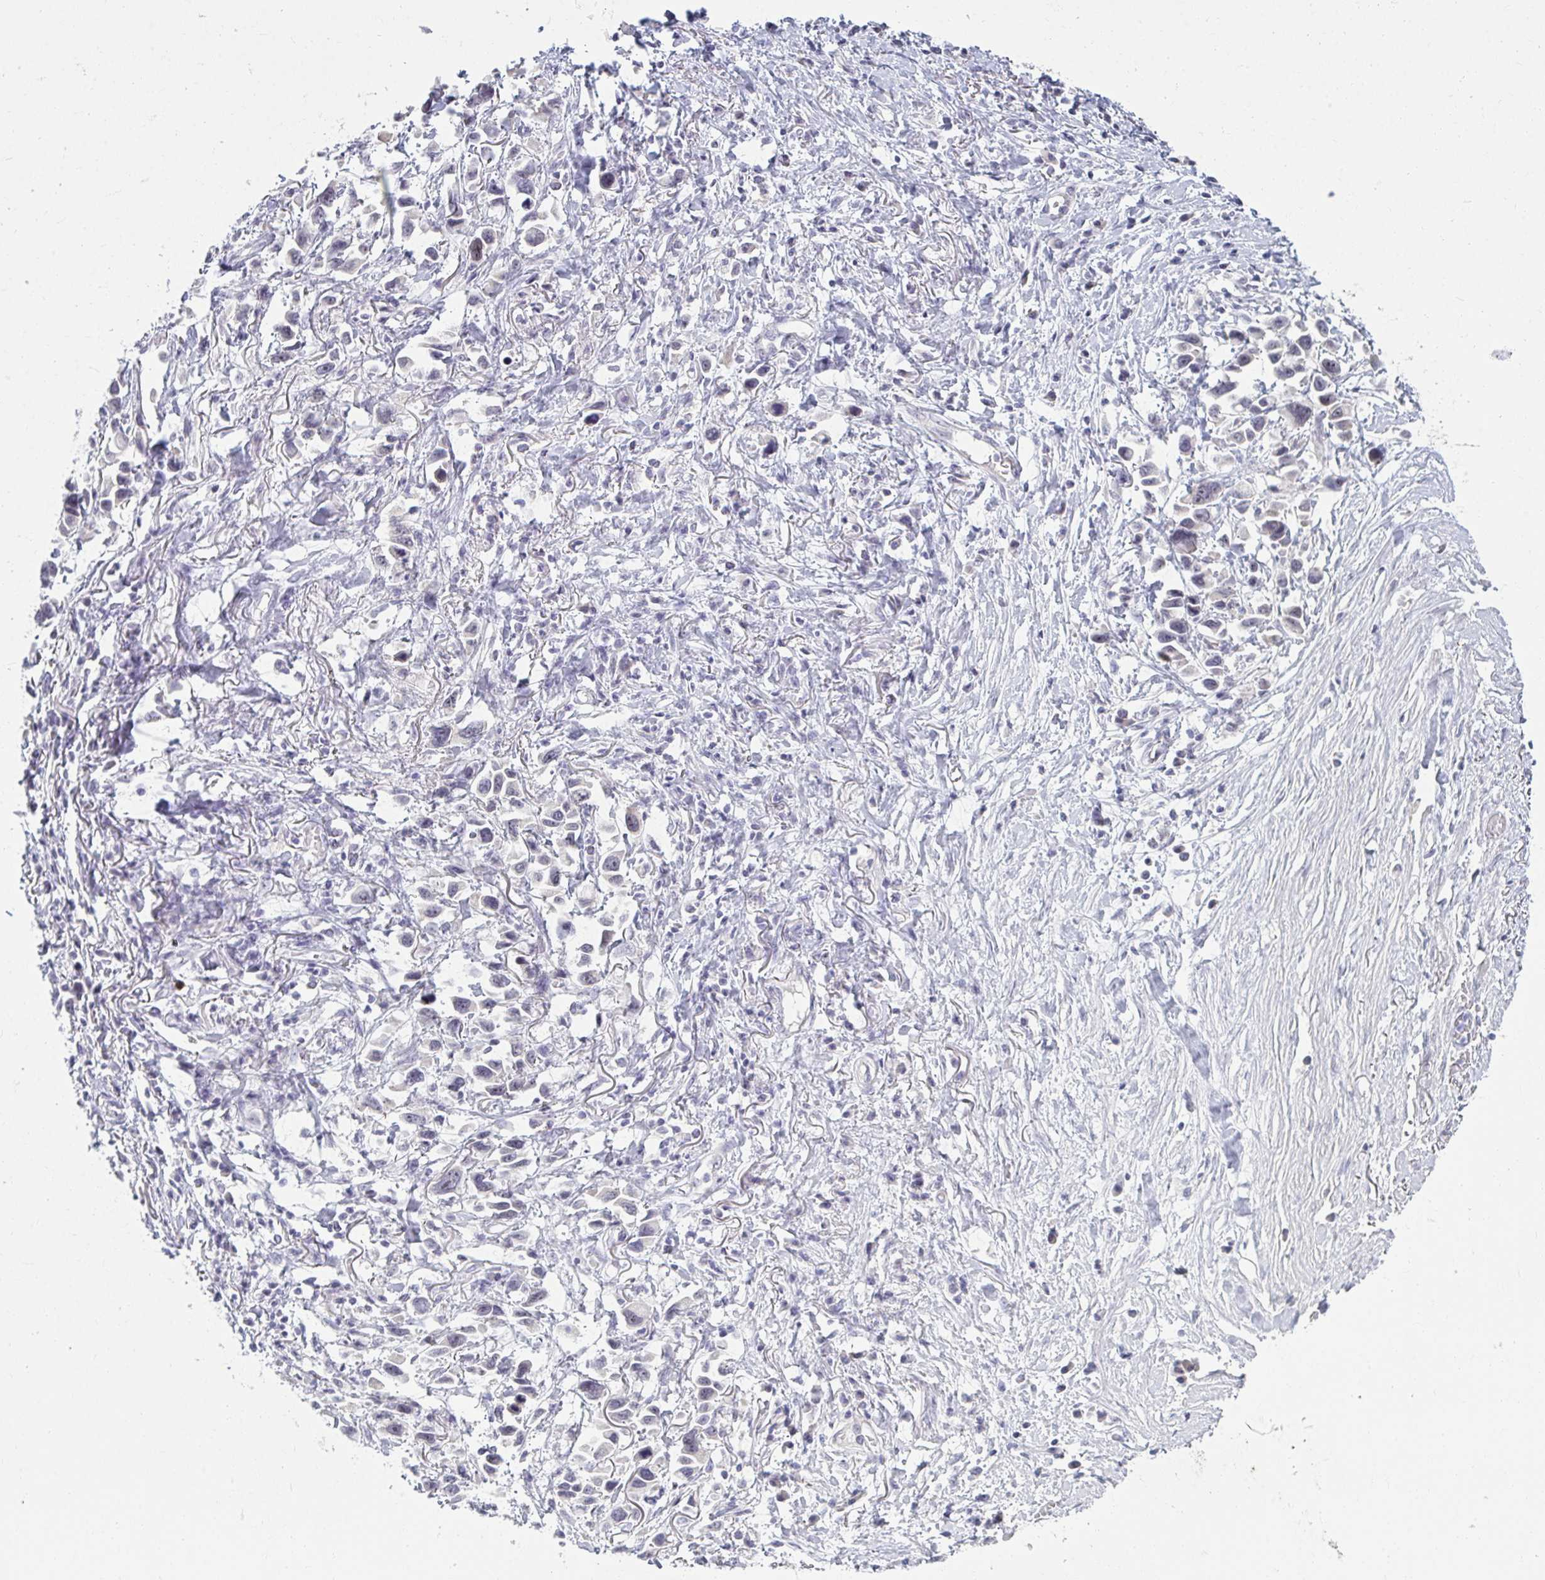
{"staining": {"intensity": "weak", "quantity": "<25%", "location": "nuclear"}, "tissue": "stomach cancer", "cell_type": "Tumor cells", "image_type": "cancer", "snomed": [{"axis": "morphology", "description": "Adenocarcinoma, NOS"}, {"axis": "topography", "description": "Stomach"}], "caption": "IHC image of human stomach cancer stained for a protein (brown), which reveals no positivity in tumor cells.", "gene": "RNASEH1", "patient": {"sex": "female", "age": 81}}